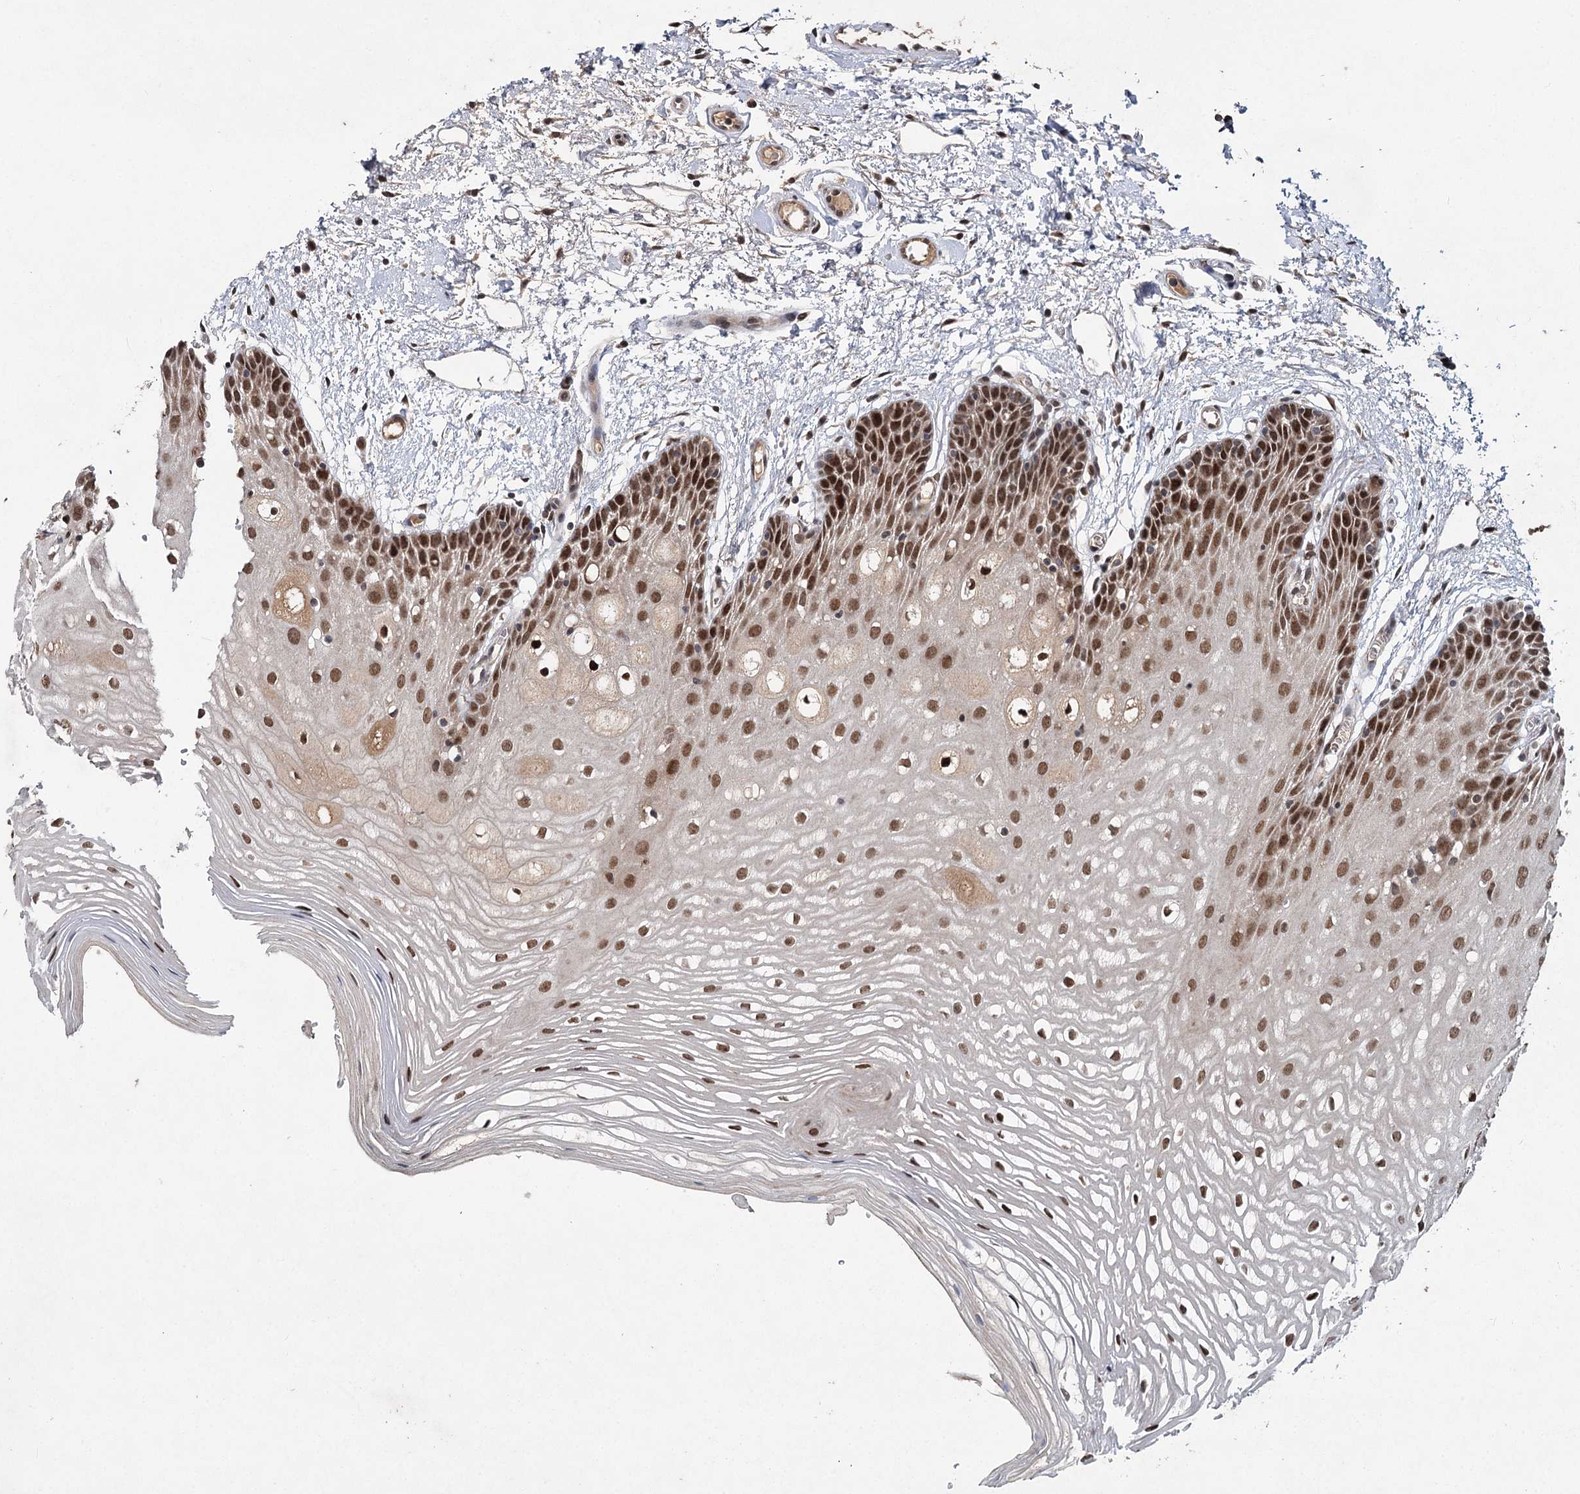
{"staining": {"intensity": "moderate", "quantity": ">75%", "location": "nuclear"}, "tissue": "oral mucosa", "cell_type": "Squamous epithelial cells", "image_type": "normal", "snomed": [{"axis": "morphology", "description": "Normal tissue, NOS"}, {"axis": "topography", "description": "Oral tissue"}, {"axis": "topography", "description": "Tounge, NOS"}], "caption": "High-power microscopy captured an immunohistochemistry (IHC) image of benign oral mucosa, revealing moderate nuclear expression in about >75% of squamous epithelial cells. (DAB IHC with brightfield microscopy, high magnification).", "gene": "MYG1", "patient": {"sex": "female", "age": 73}}